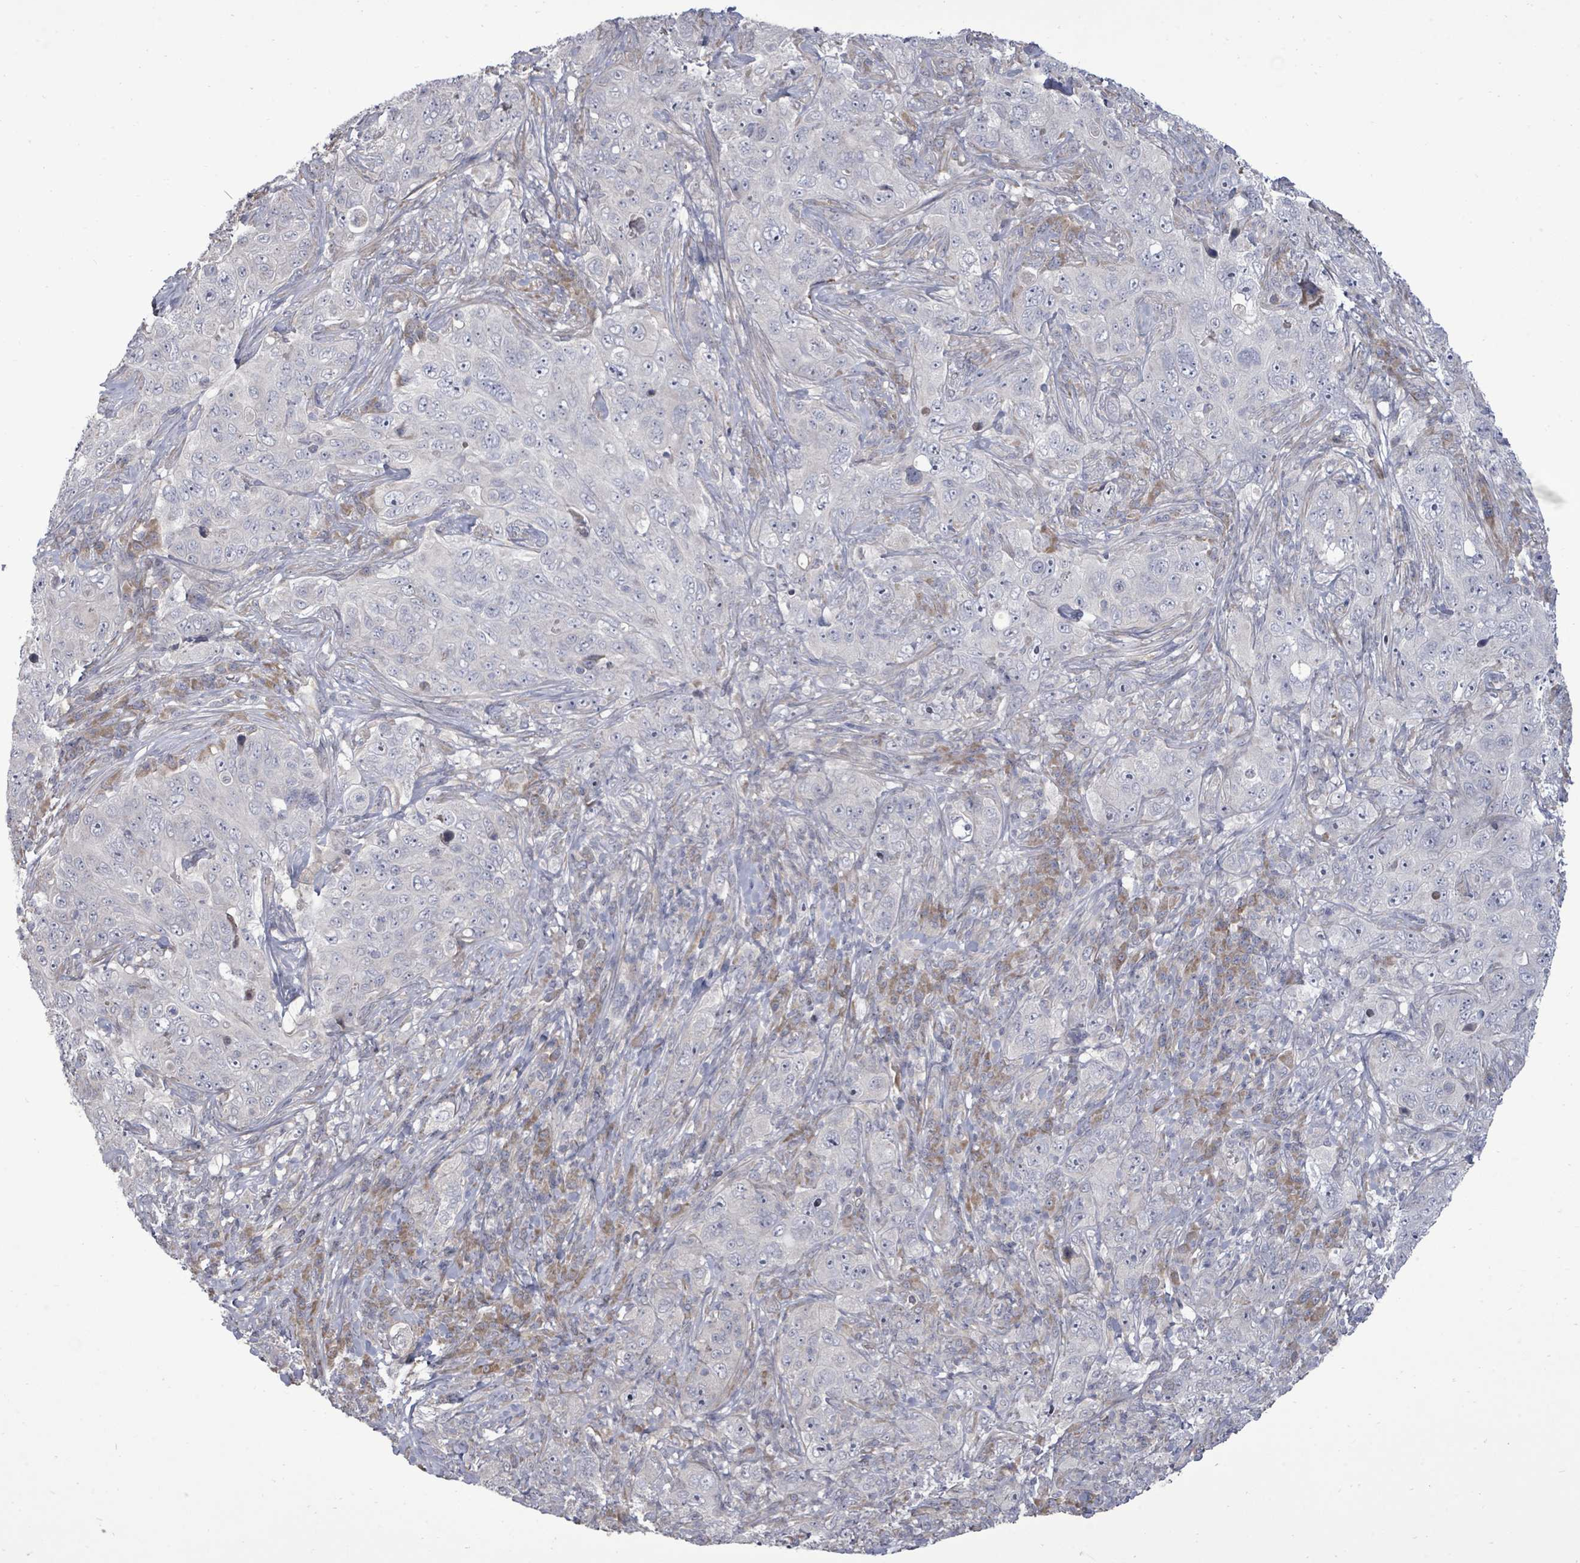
{"staining": {"intensity": "negative", "quantity": "none", "location": "none"}, "tissue": "pancreatic cancer", "cell_type": "Tumor cells", "image_type": "cancer", "snomed": [{"axis": "morphology", "description": "Adenocarcinoma, NOS"}, {"axis": "topography", "description": "Pancreas"}], "caption": "High power microscopy micrograph of an IHC image of pancreatic cancer (adenocarcinoma), revealing no significant expression in tumor cells.", "gene": "POMGNT2", "patient": {"sex": "male", "age": 68}}